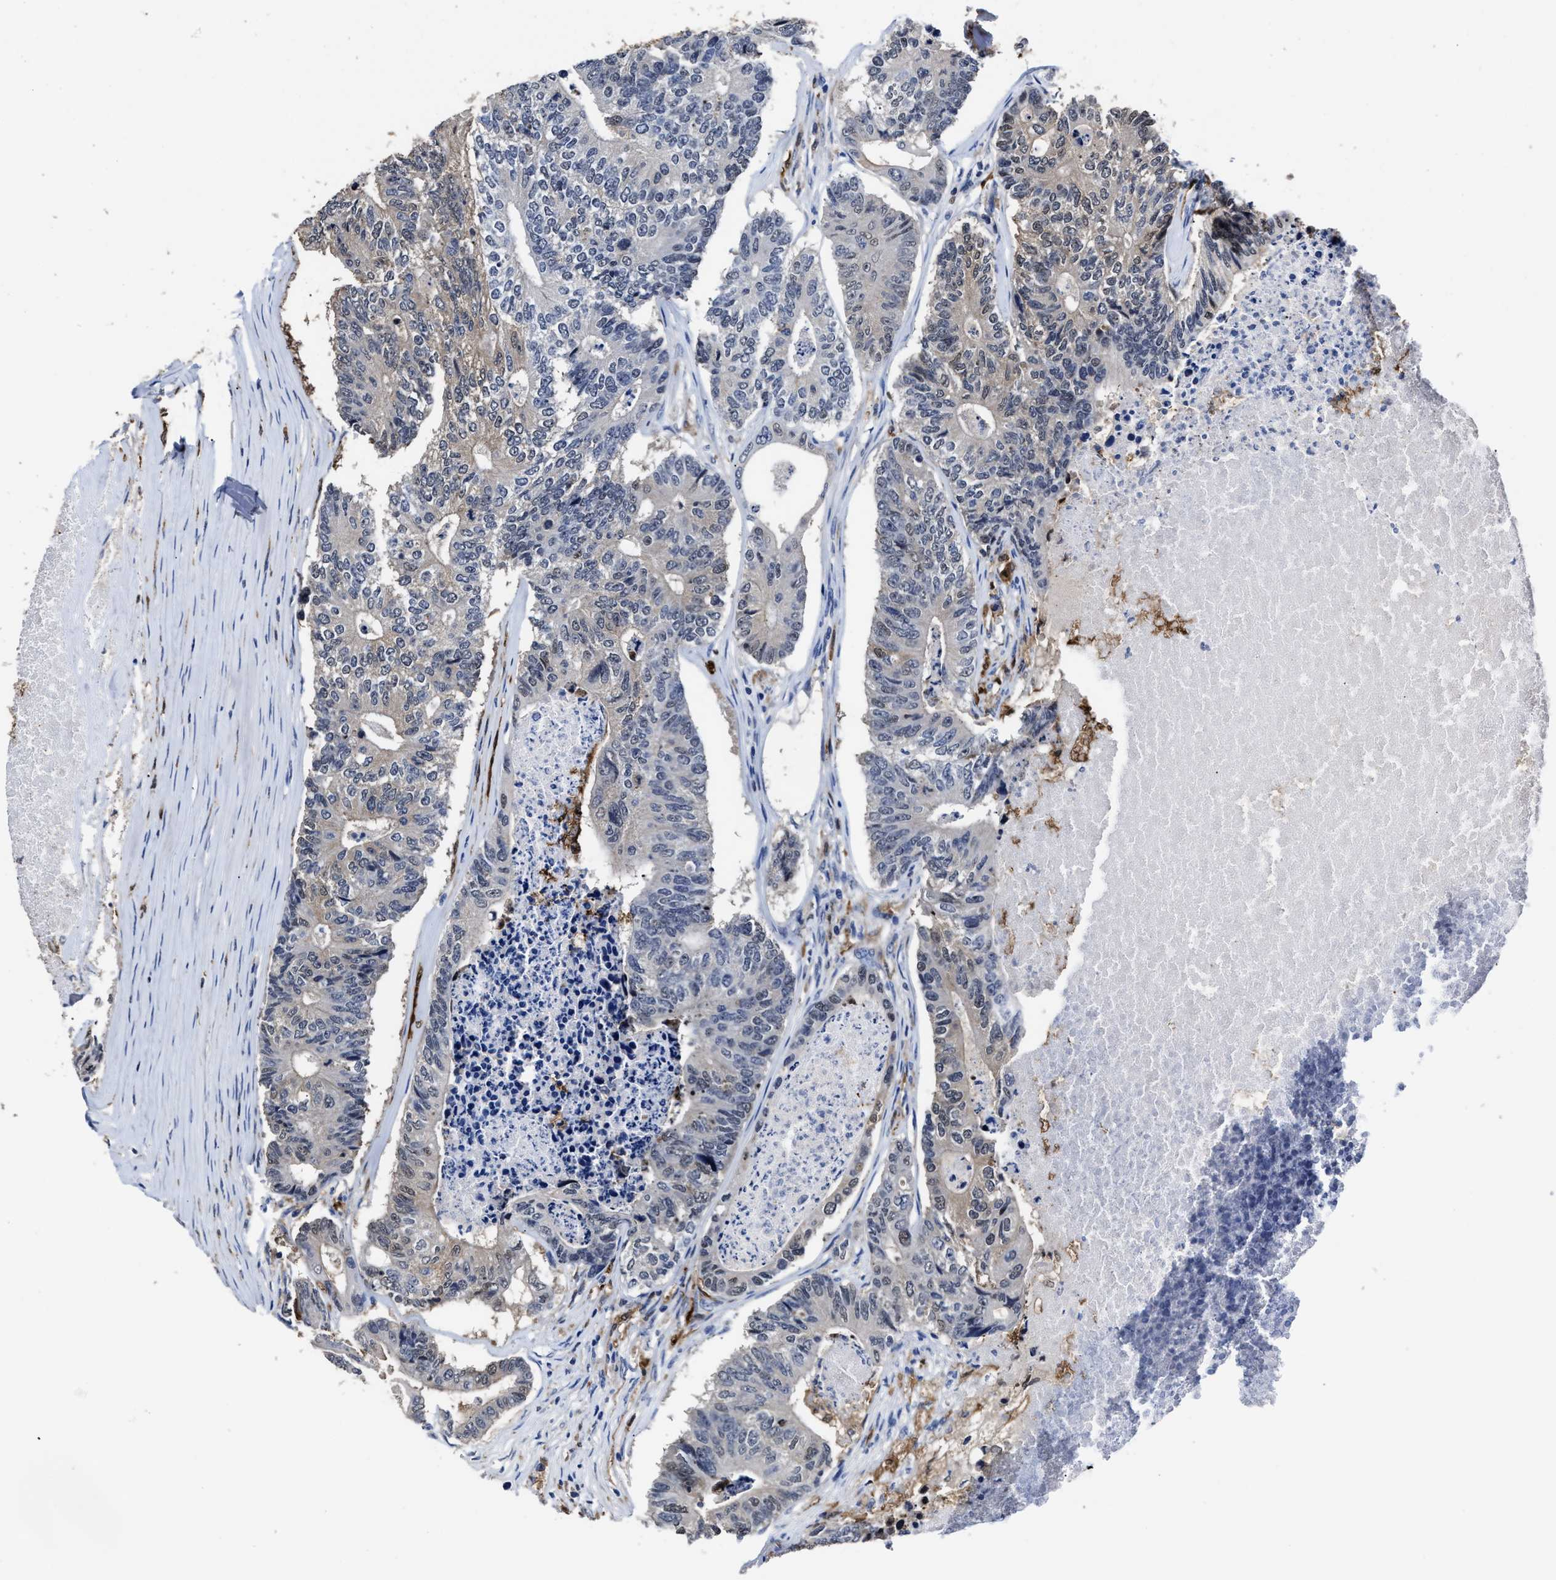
{"staining": {"intensity": "weak", "quantity": "25%-75%", "location": "cytoplasmic/membranous"}, "tissue": "colorectal cancer", "cell_type": "Tumor cells", "image_type": "cancer", "snomed": [{"axis": "morphology", "description": "Adenocarcinoma, NOS"}, {"axis": "topography", "description": "Colon"}], "caption": "Human adenocarcinoma (colorectal) stained with a protein marker displays weak staining in tumor cells.", "gene": "PRPF4B", "patient": {"sex": "female", "age": 67}}